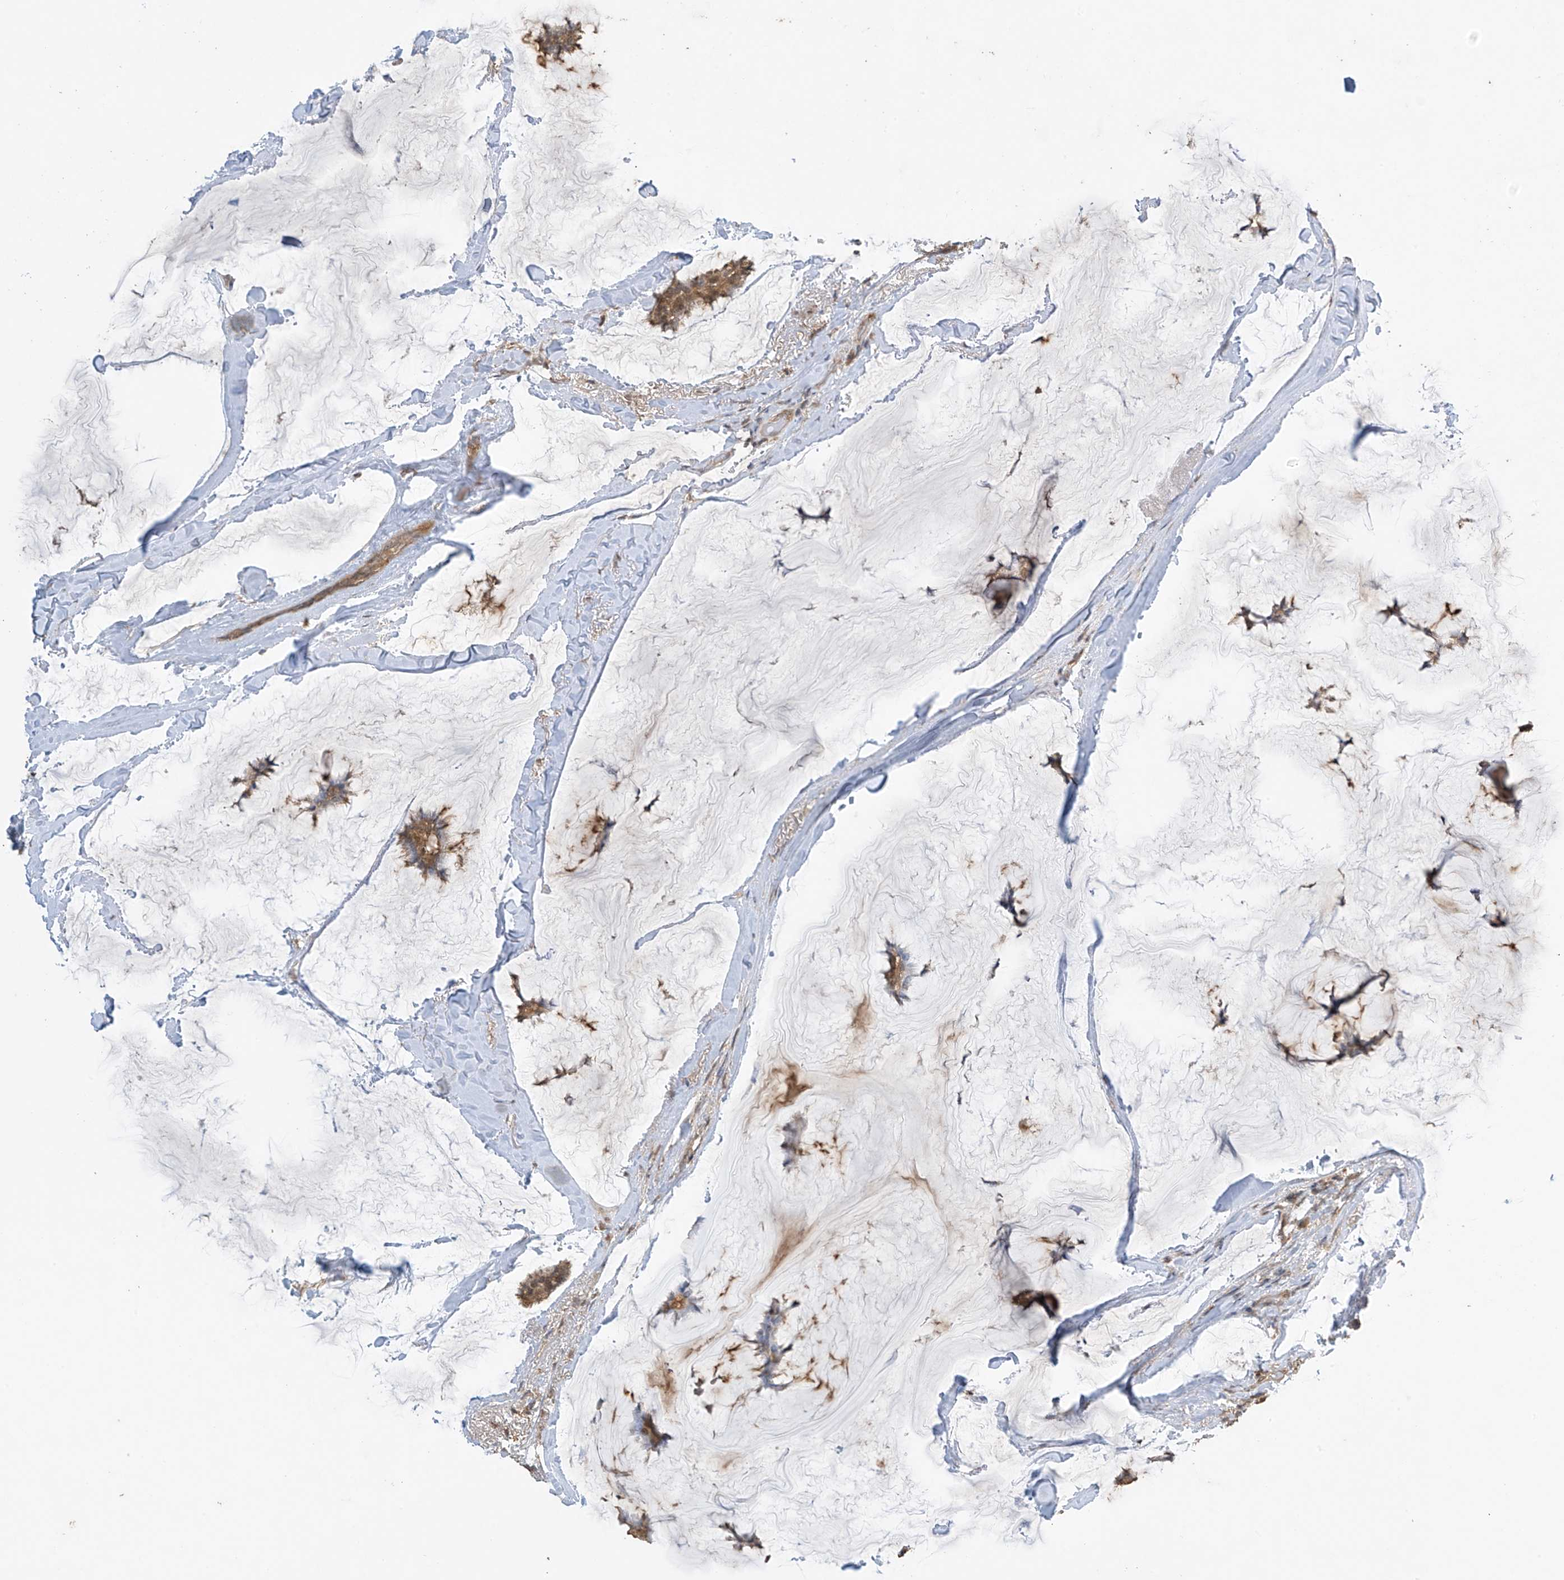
{"staining": {"intensity": "moderate", "quantity": "25%-75%", "location": "cytoplasmic/membranous"}, "tissue": "breast cancer", "cell_type": "Tumor cells", "image_type": "cancer", "snomed": [{"axis": "morphology", "description": "Duct carcinoma"}, {"axis": "topography", "description": "Breast"}], "caption": "About 25%-75% of tumor cells in breast cancer (infiltrating ductal carcinoma) show moderate cytoplasmic/membranous protein expression as visualized by brown immunohistochemical staining.", "gene": "SLFN14", "patient": {"sex": "female", "age": 93}}